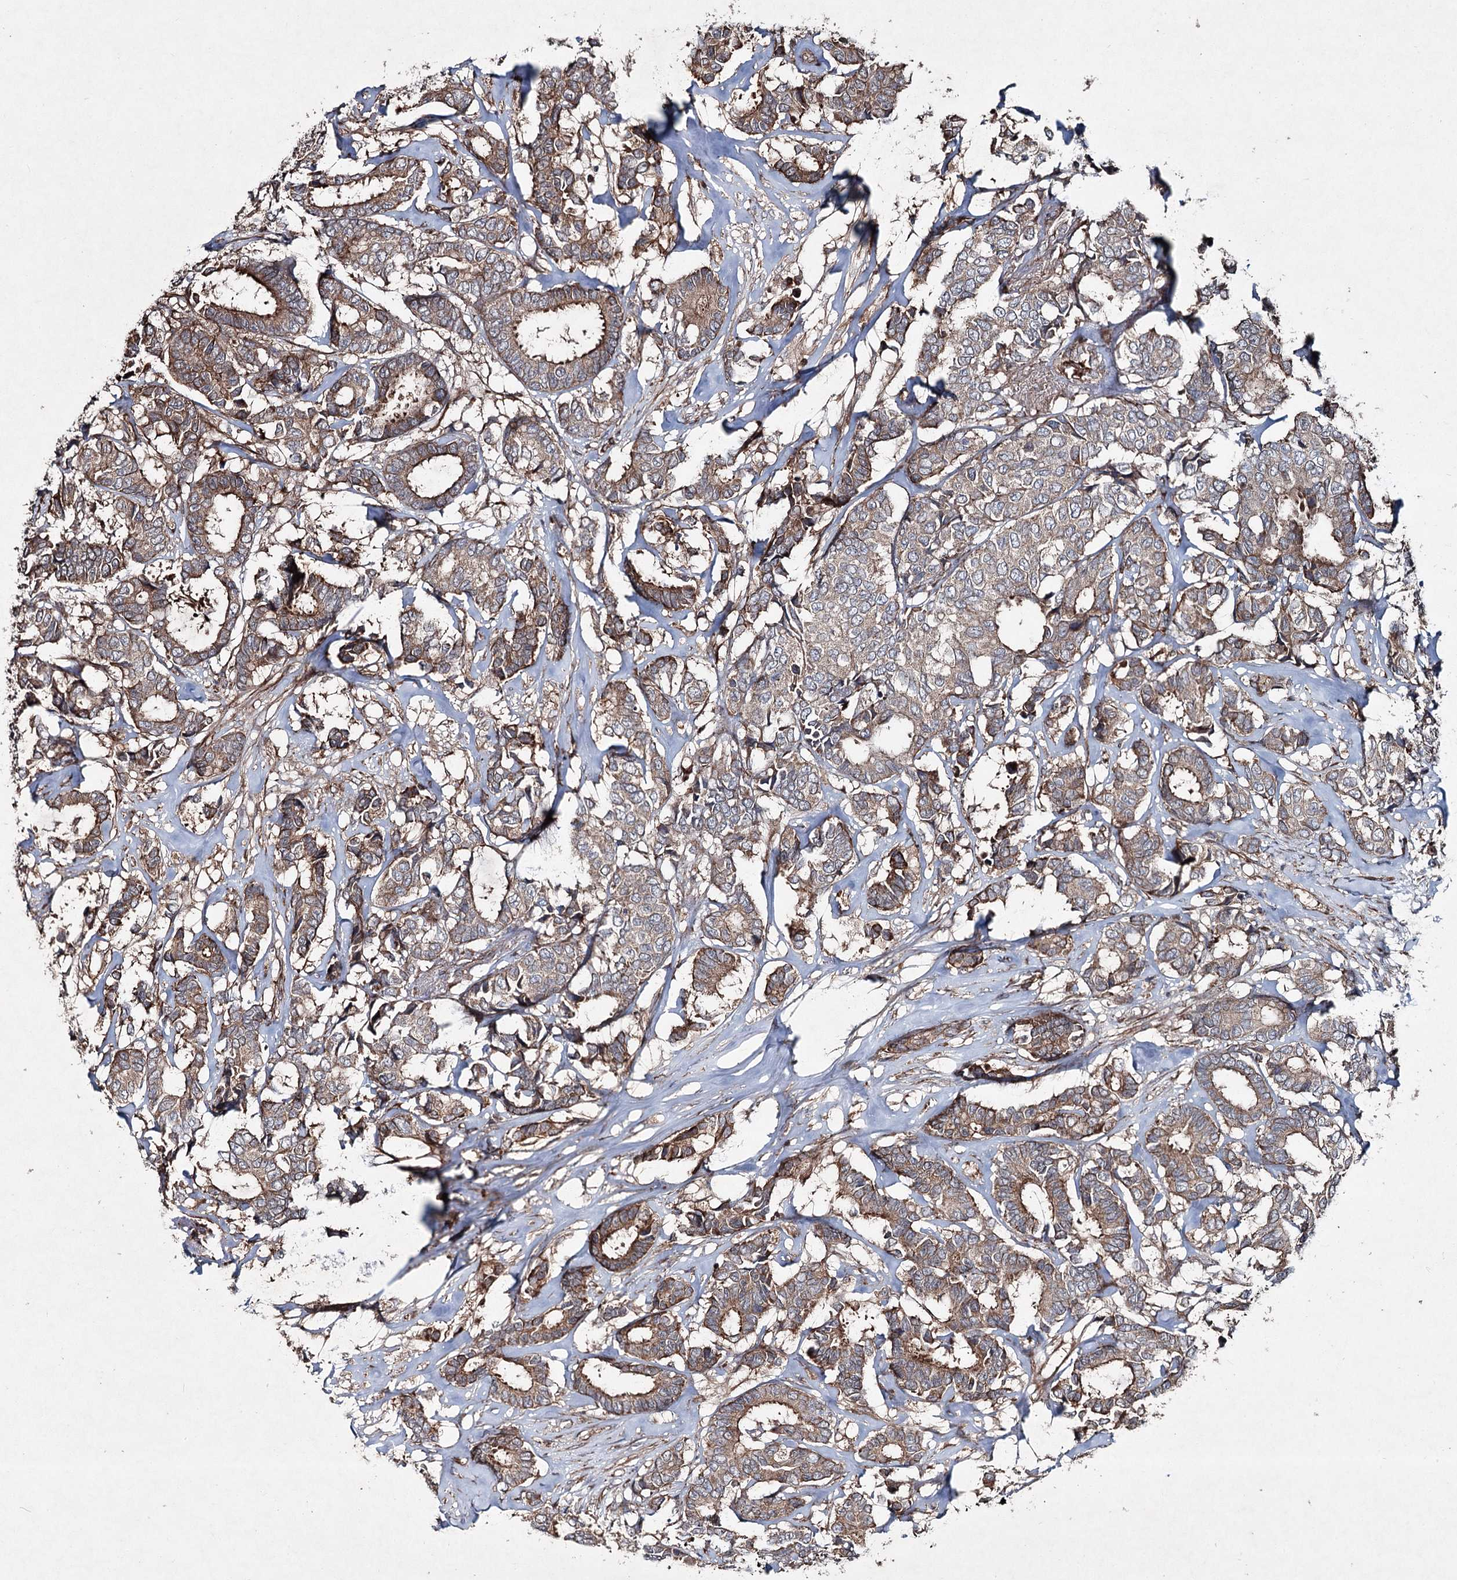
{"staining": {"intensity": "moderate", "quantity": ">75%", "location": "cytoplasmic/membranous"}, "tissue": "breast cancer", "cell_type": "Tumor cells", "image_type": "cancer", "snomed": [{"axis": "morphology", "description": "Duct carcinoma"}, {"axis": "topography", "description": "Breast"}], "caption": "Infiltrating ductal carcinoma (breast) tissue exhibits moderate cytoplasmic/membranous expression in approximately >75% of tumor cells", "gene": "SERINC5", "patient": {"sex": "female", "age": 87}}